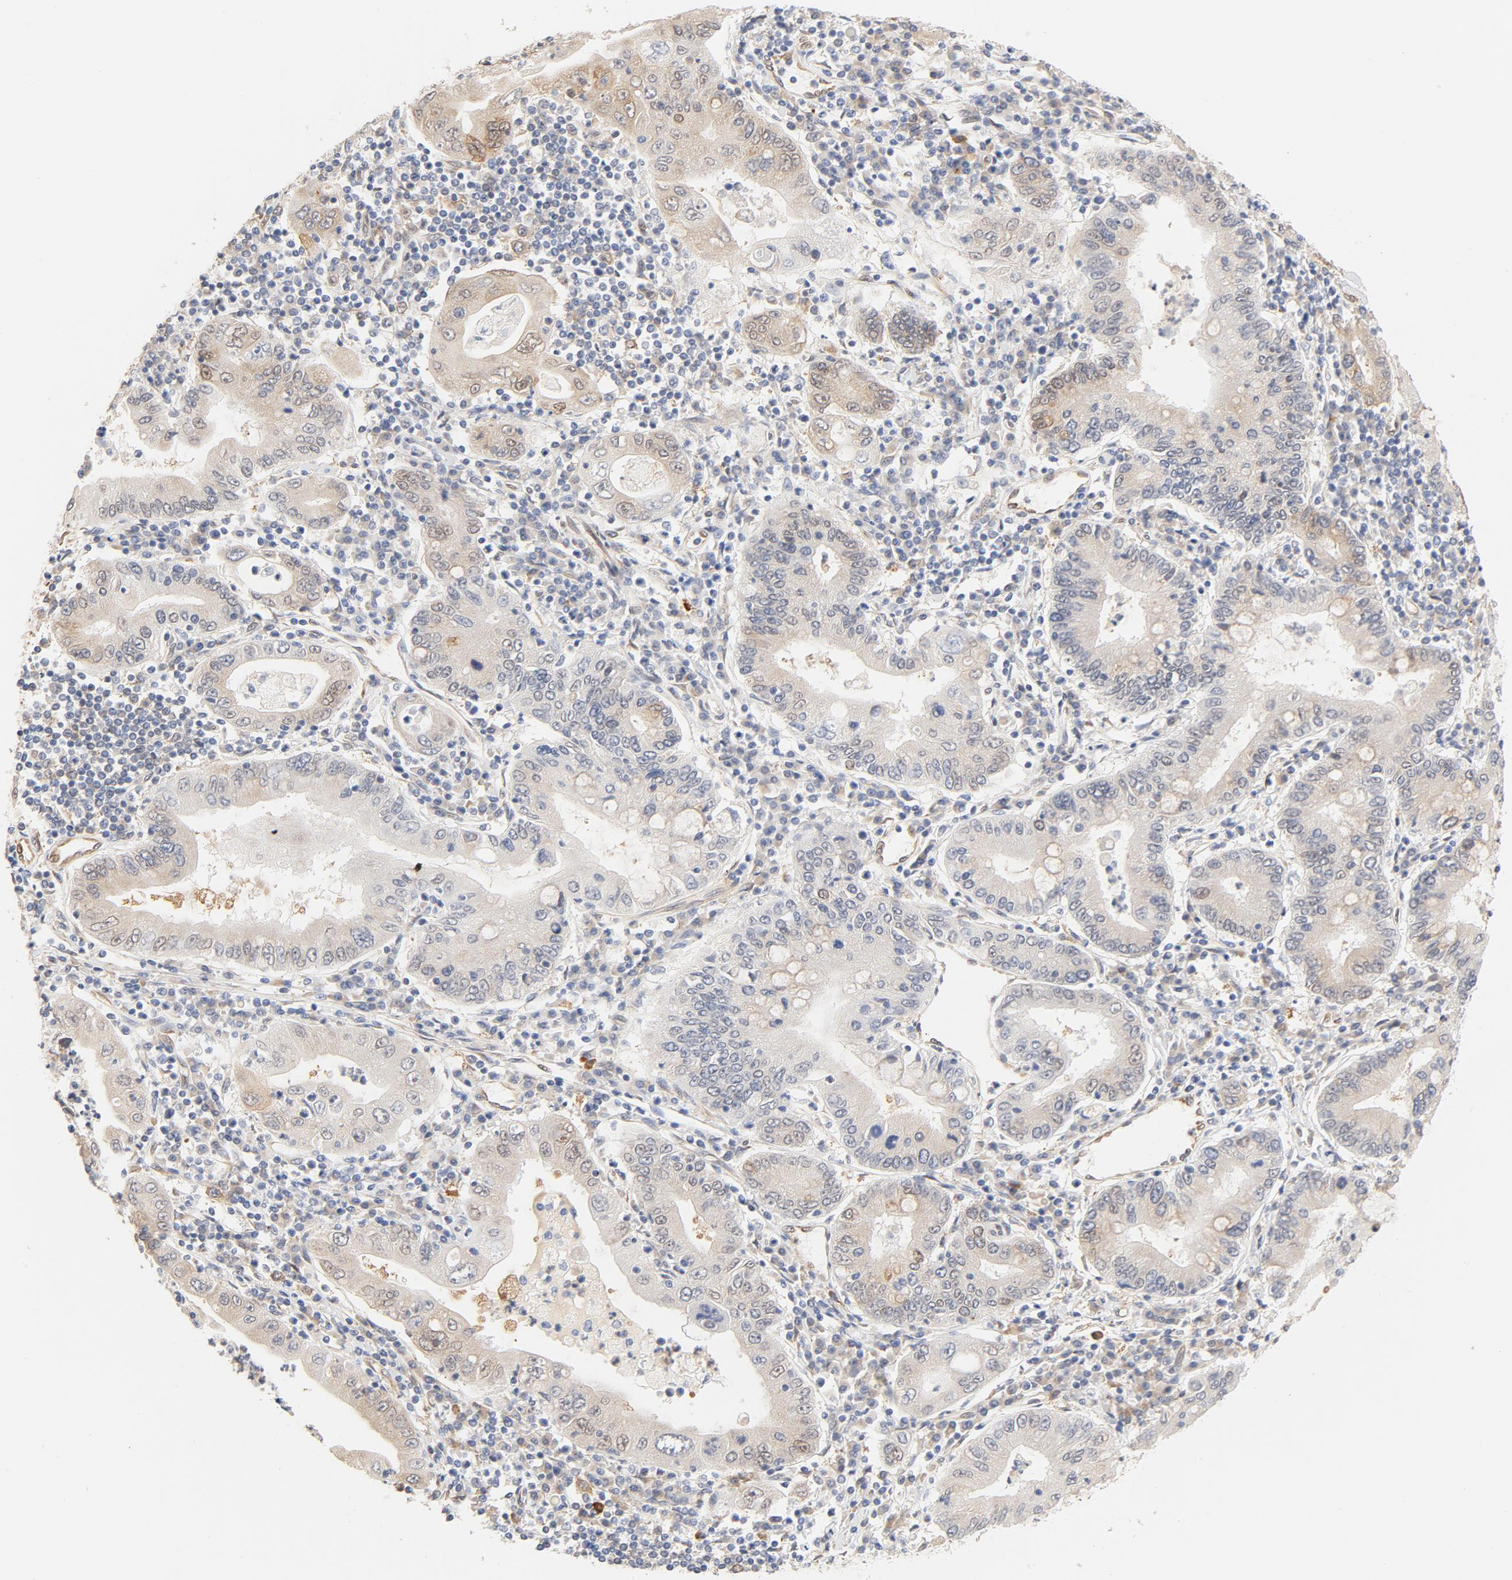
{"staining": {"intensity": "weak", "quantity": ">75%", "location": "cytoplasmic/membranous"}, "tissue": "stomach cancer", "cell_type": "Tumor cells", "image_type": "cancer", "snomed": [{"axis": "morphology", "description": "Normal tissue, NOS"}, {"axis": "morphology", "description": "Adenocarcinoma, NOS"}, {"axis": "topography", "description": "Esophagus"}, {"axis": "topography", "description": "Stomach, upper"}, {"axis": "topography", "description": "Peripheral nerve tissue"}], "caption": "DAB immunohistochemical staining of human stomach cancer (adenocarcinoma) displays weak cytoplasmic/membranous protein positivity in approximately >75% of tumor cells.", "gene": "EIF4E", "patient": {"sex": "male", "age": 62}}